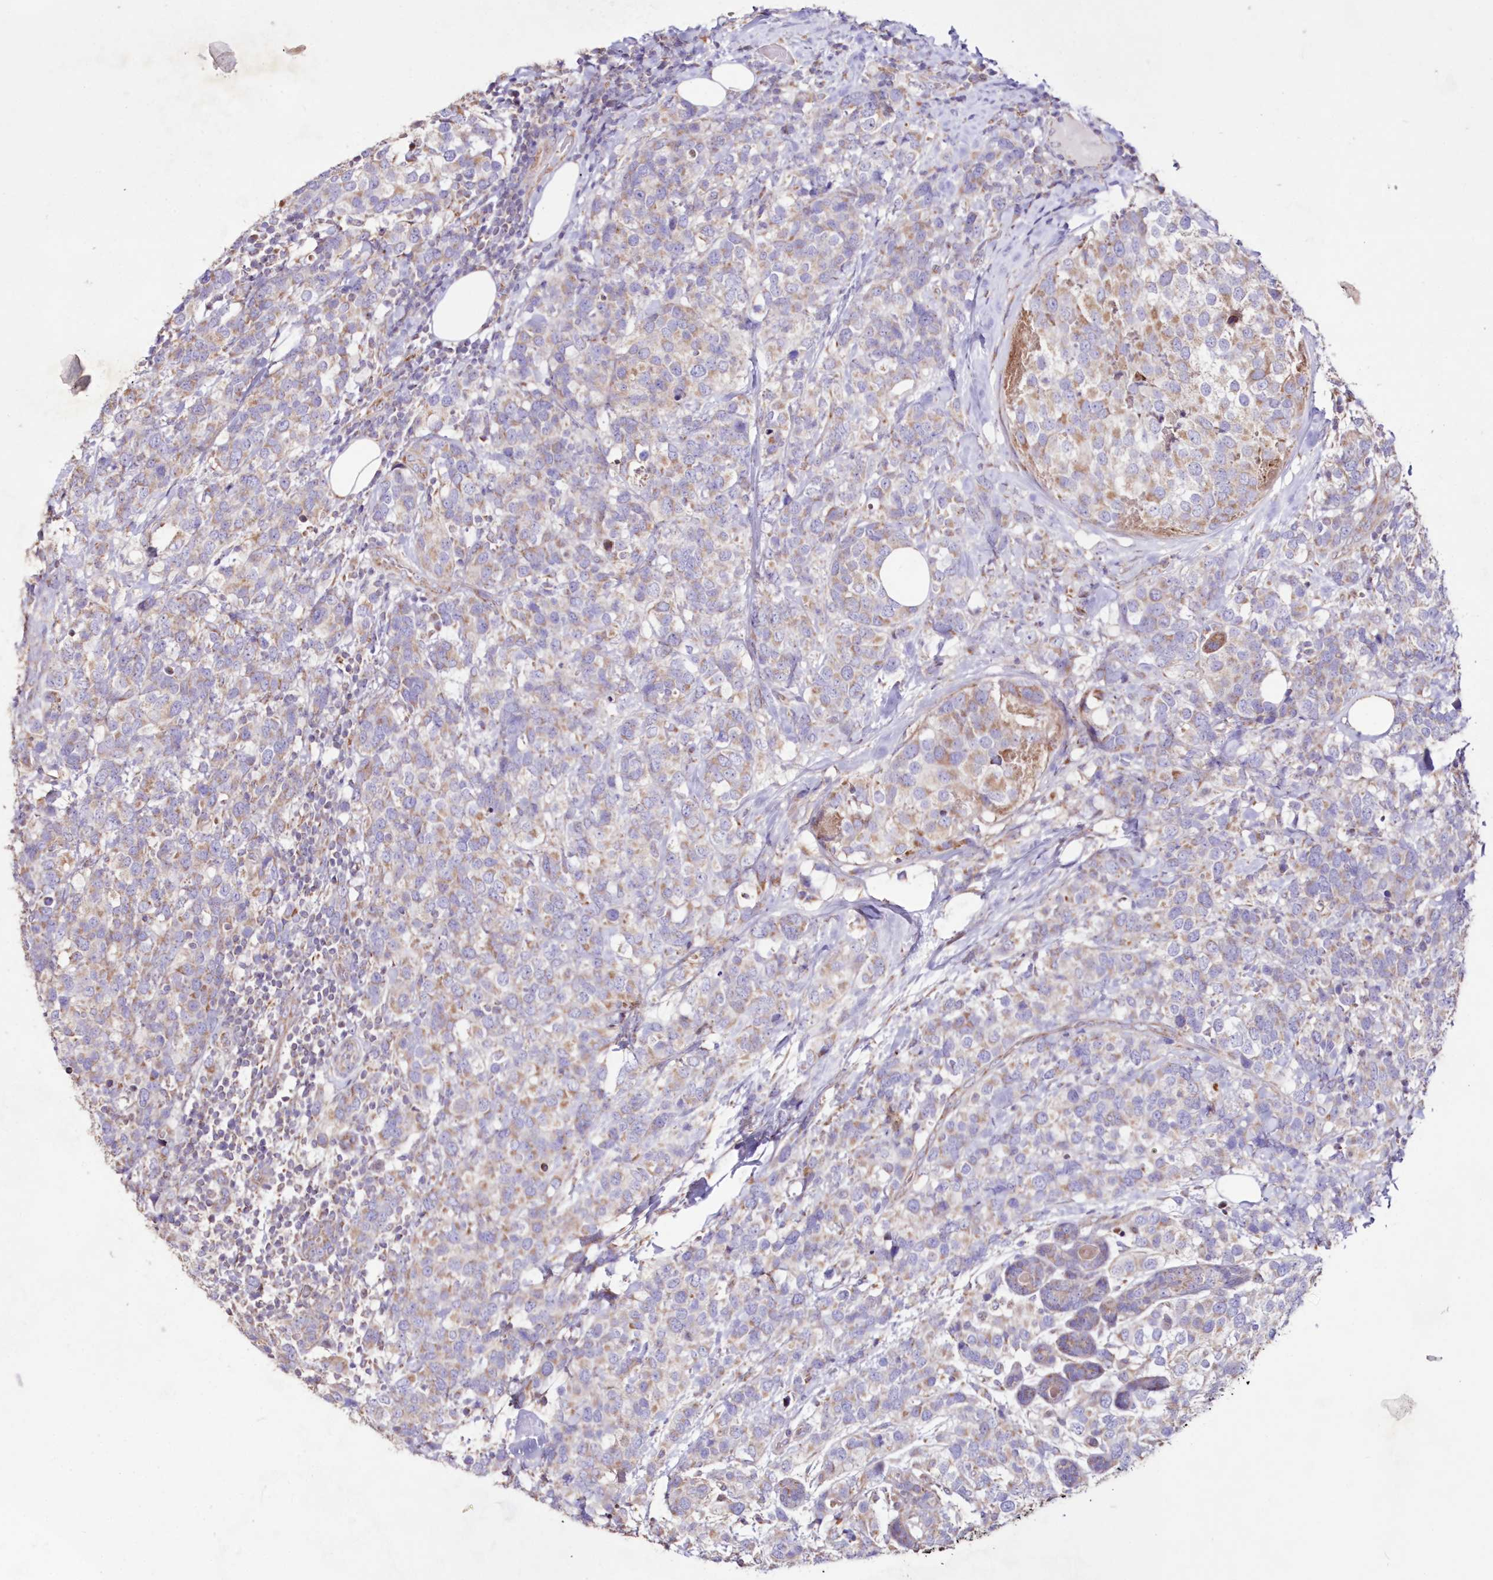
{"staining": {"intensity": "weak", "quantity": "25%-75%", "location": "cytoplasmic/membranous"}, "tissue": "breast cancer", "cell_type": "Tumor cells", "image_type": "cancer", "snomed": [{"axis": "morphology", "description": "Lobular carcinoma"}, {"axis": "topography", "description": "Breast"}], "caption": "The histopathology image shows a brown stain indicating the presence of a protein in the cytoplasmic/membranous of tumor cells in breast lobular carcinoma. The staining is performed using DAB (3,3'-diaminobenzidine) brown chromogen to label protein expression. The nuclei are counter-stained blue using hematoxylin.", "gene": "HADHB", "patient": {"sex": "female", "age": 59}}